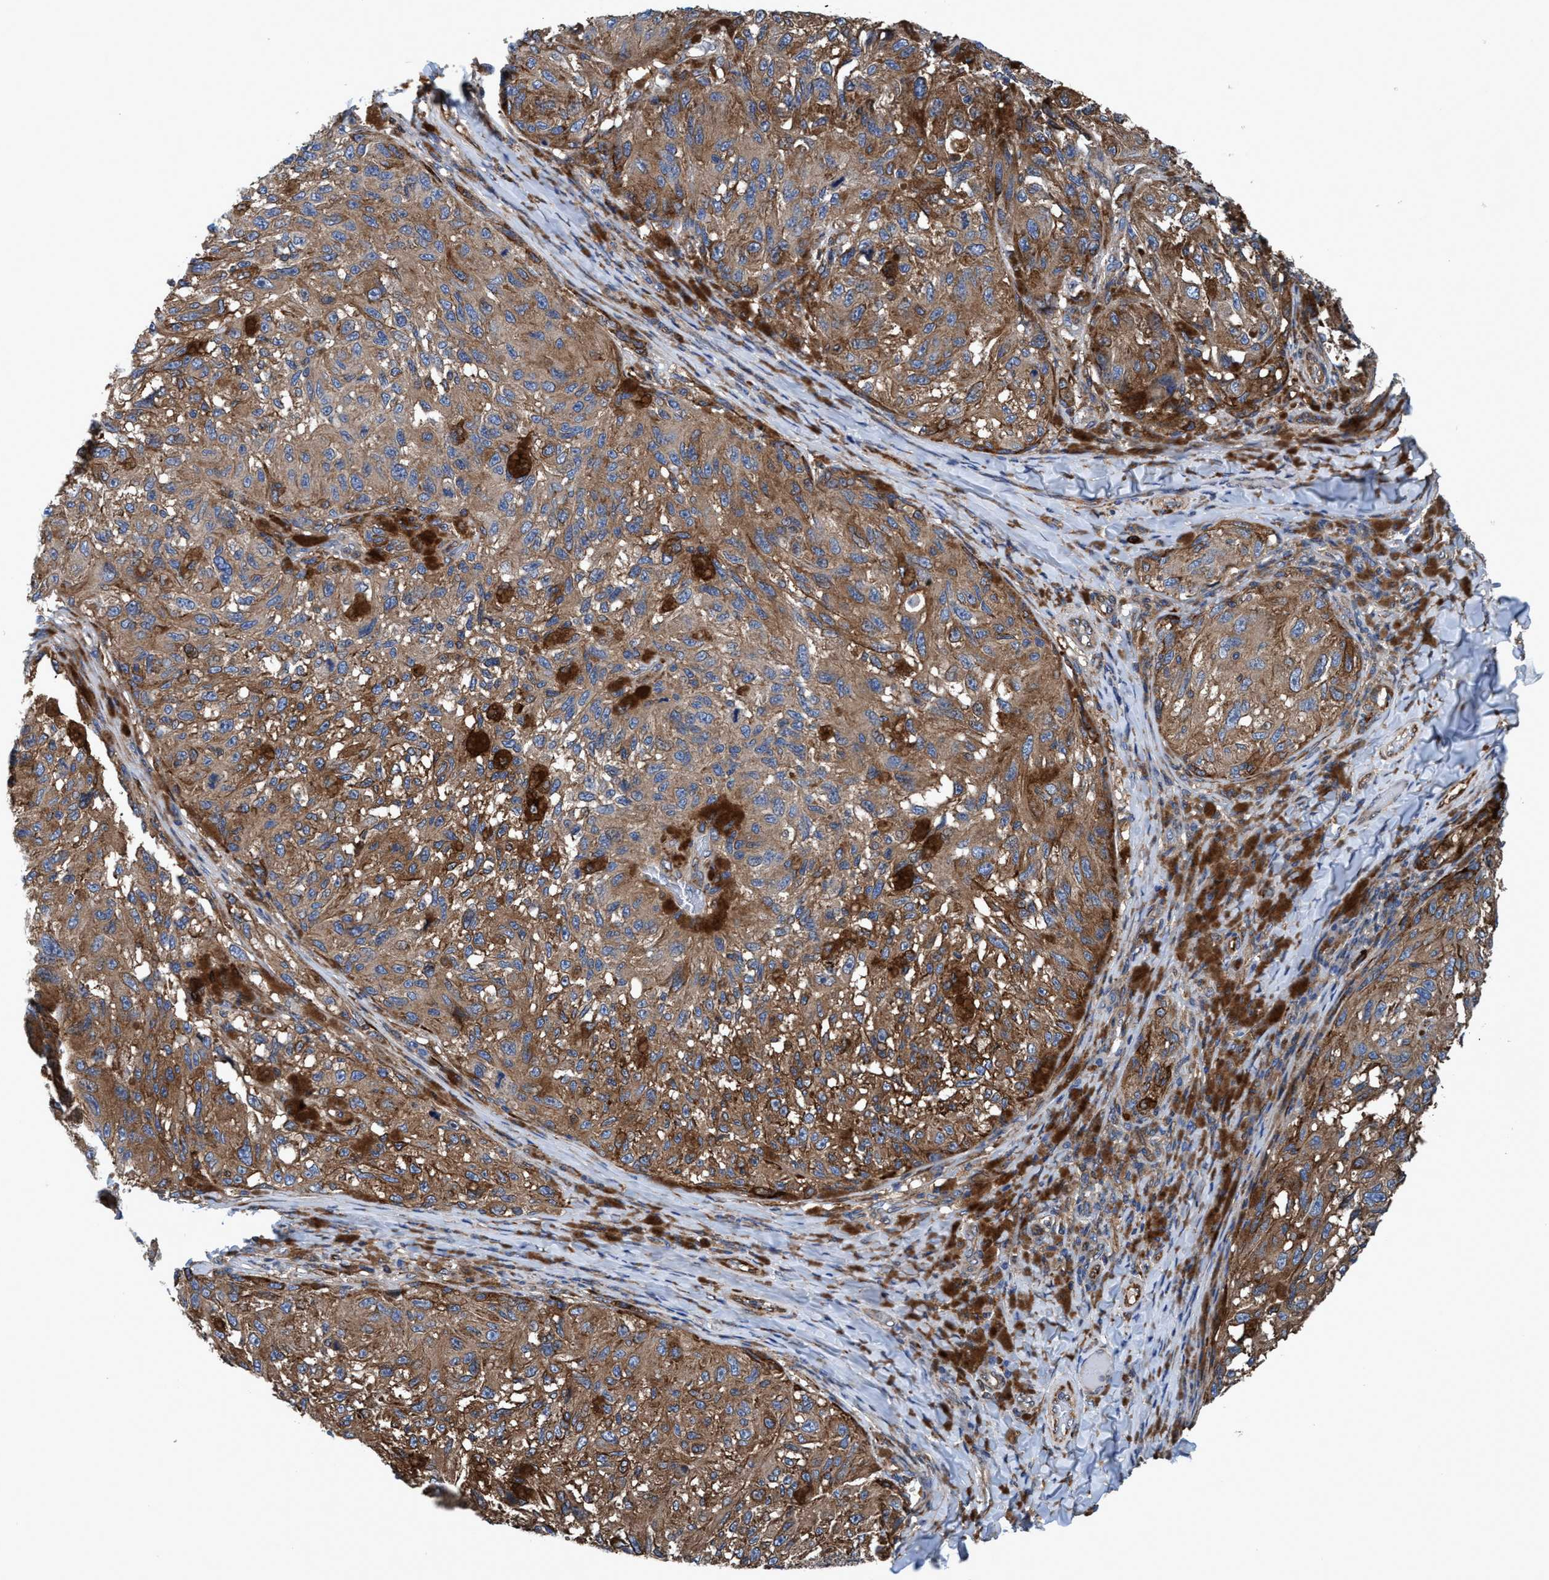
{"staining": {"intensity": "moderate", "quantity": ">75%", "location": "cytoplasmic/membranous"}, "tissue": "melanoma", "cell_type": "Tumor cells", "image_type": "cancer", "snomed": [{"axis": "morphology", "description": "Malignant melanoma, NOS"}, {"axis": "topography", "description": "Skin"}], "caption": "Brown immunohistochemical staining in human malignant melanoma shows moderate cytoplasmic/membranous positivity in about >75% of tumor cells.", "gene": "NMT1", "patient": {"sex": "female", "age": 73}}